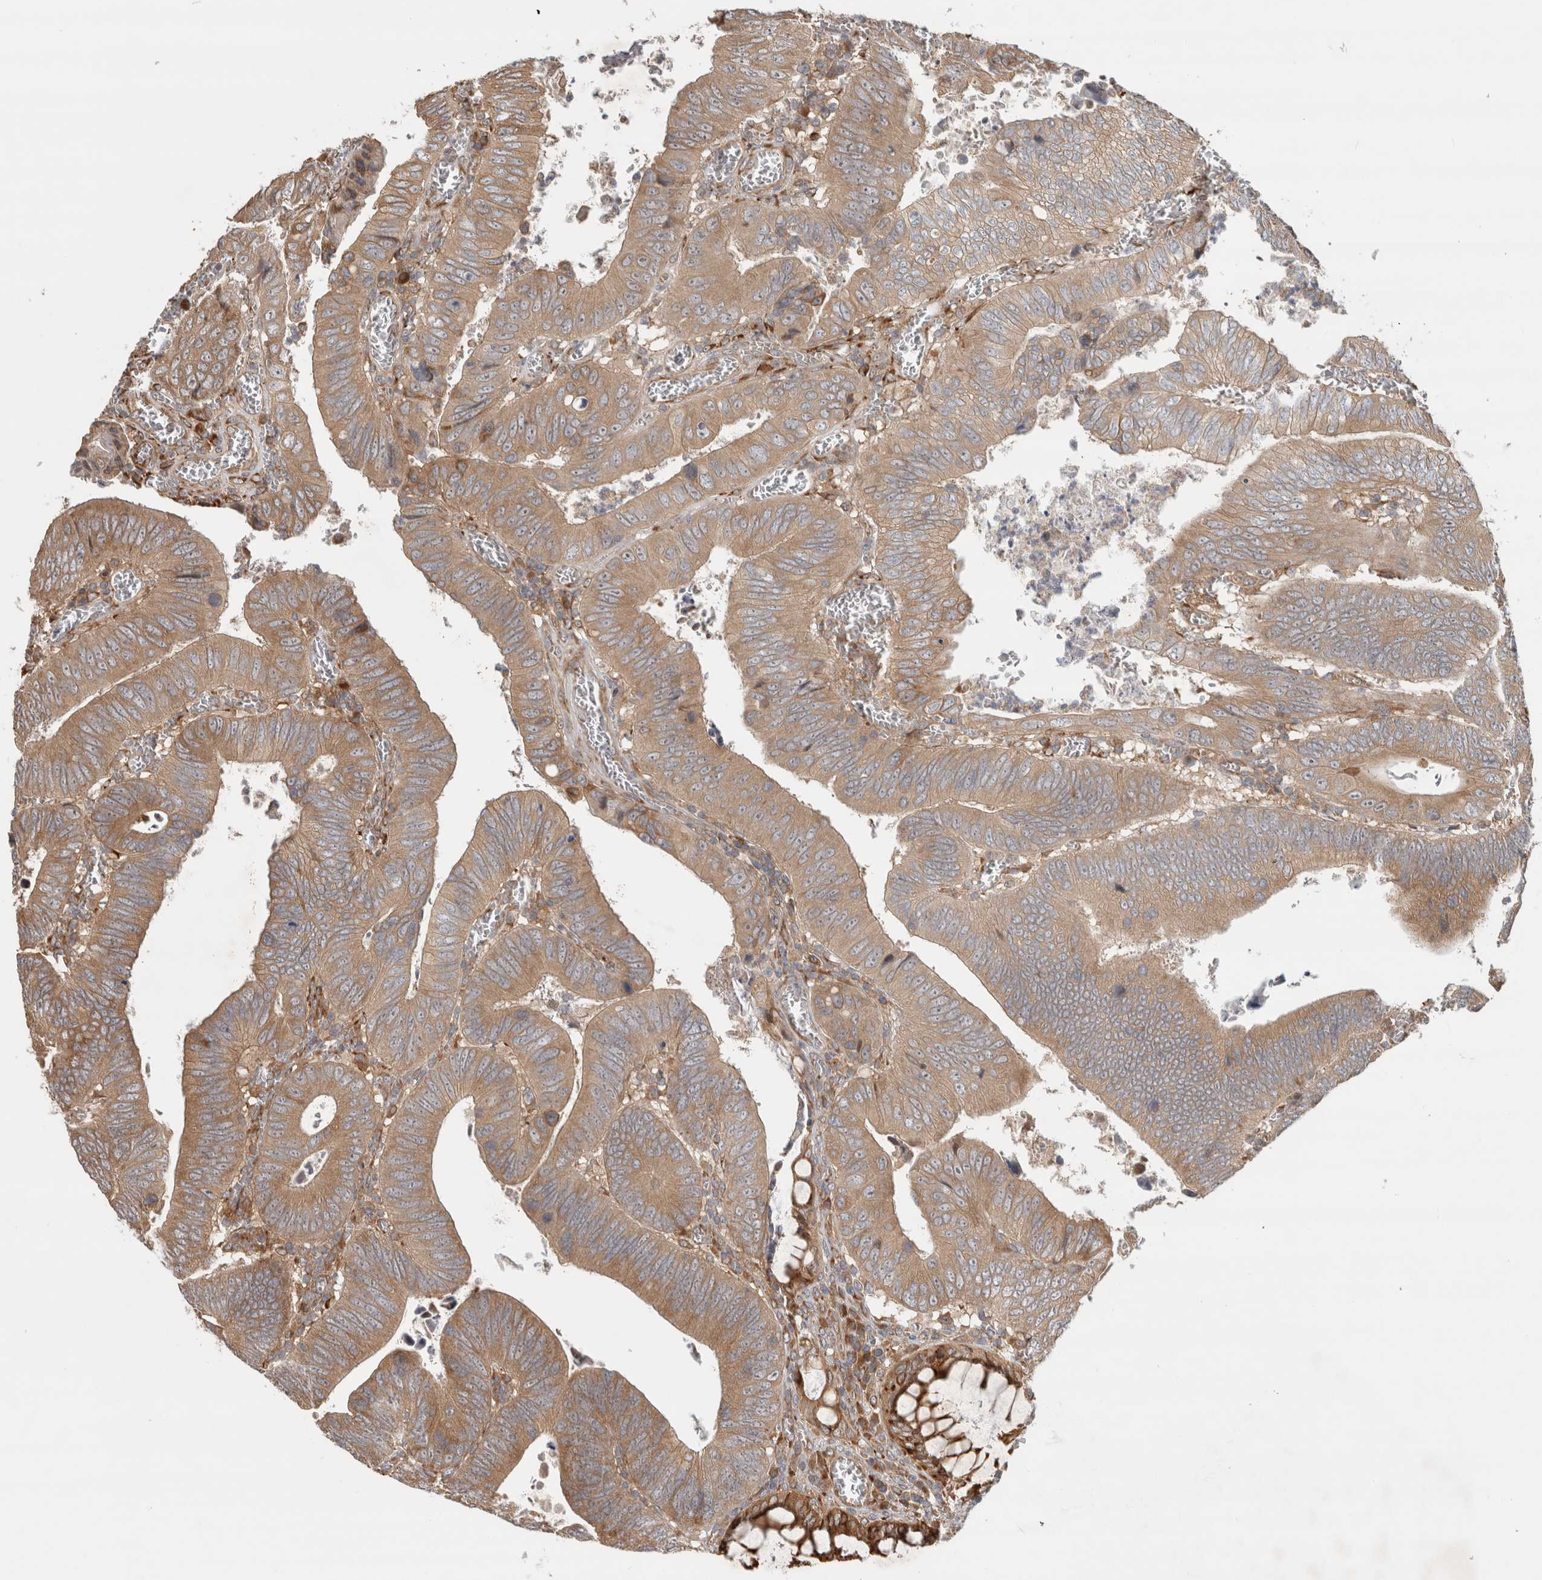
{"staining": {"intensity": "moderate", "quantity": ">75%", "location": "cytoplasmic/membranous"}, "tissue": "colorectal cancer", "cell_type": "Tumor cells", "image_type": "cancer", "snomed": [{"axis": "morphology", "description": "Inflammation, NOS"}, {"axis": "morphology", "description": "Adenocarcinoma, NOS"}, {"axis": "topography", "description": "Colon"}], "caption": "A histopathology image of human adenocarcinoma (colorectal) stained for a protein reveals moderate cytoplasmic/membranous brown staining in tumor cells. Nuclei are stained in blue.", "gene": "TUBD1", "patient": {"sex": "male", "age": 72}}